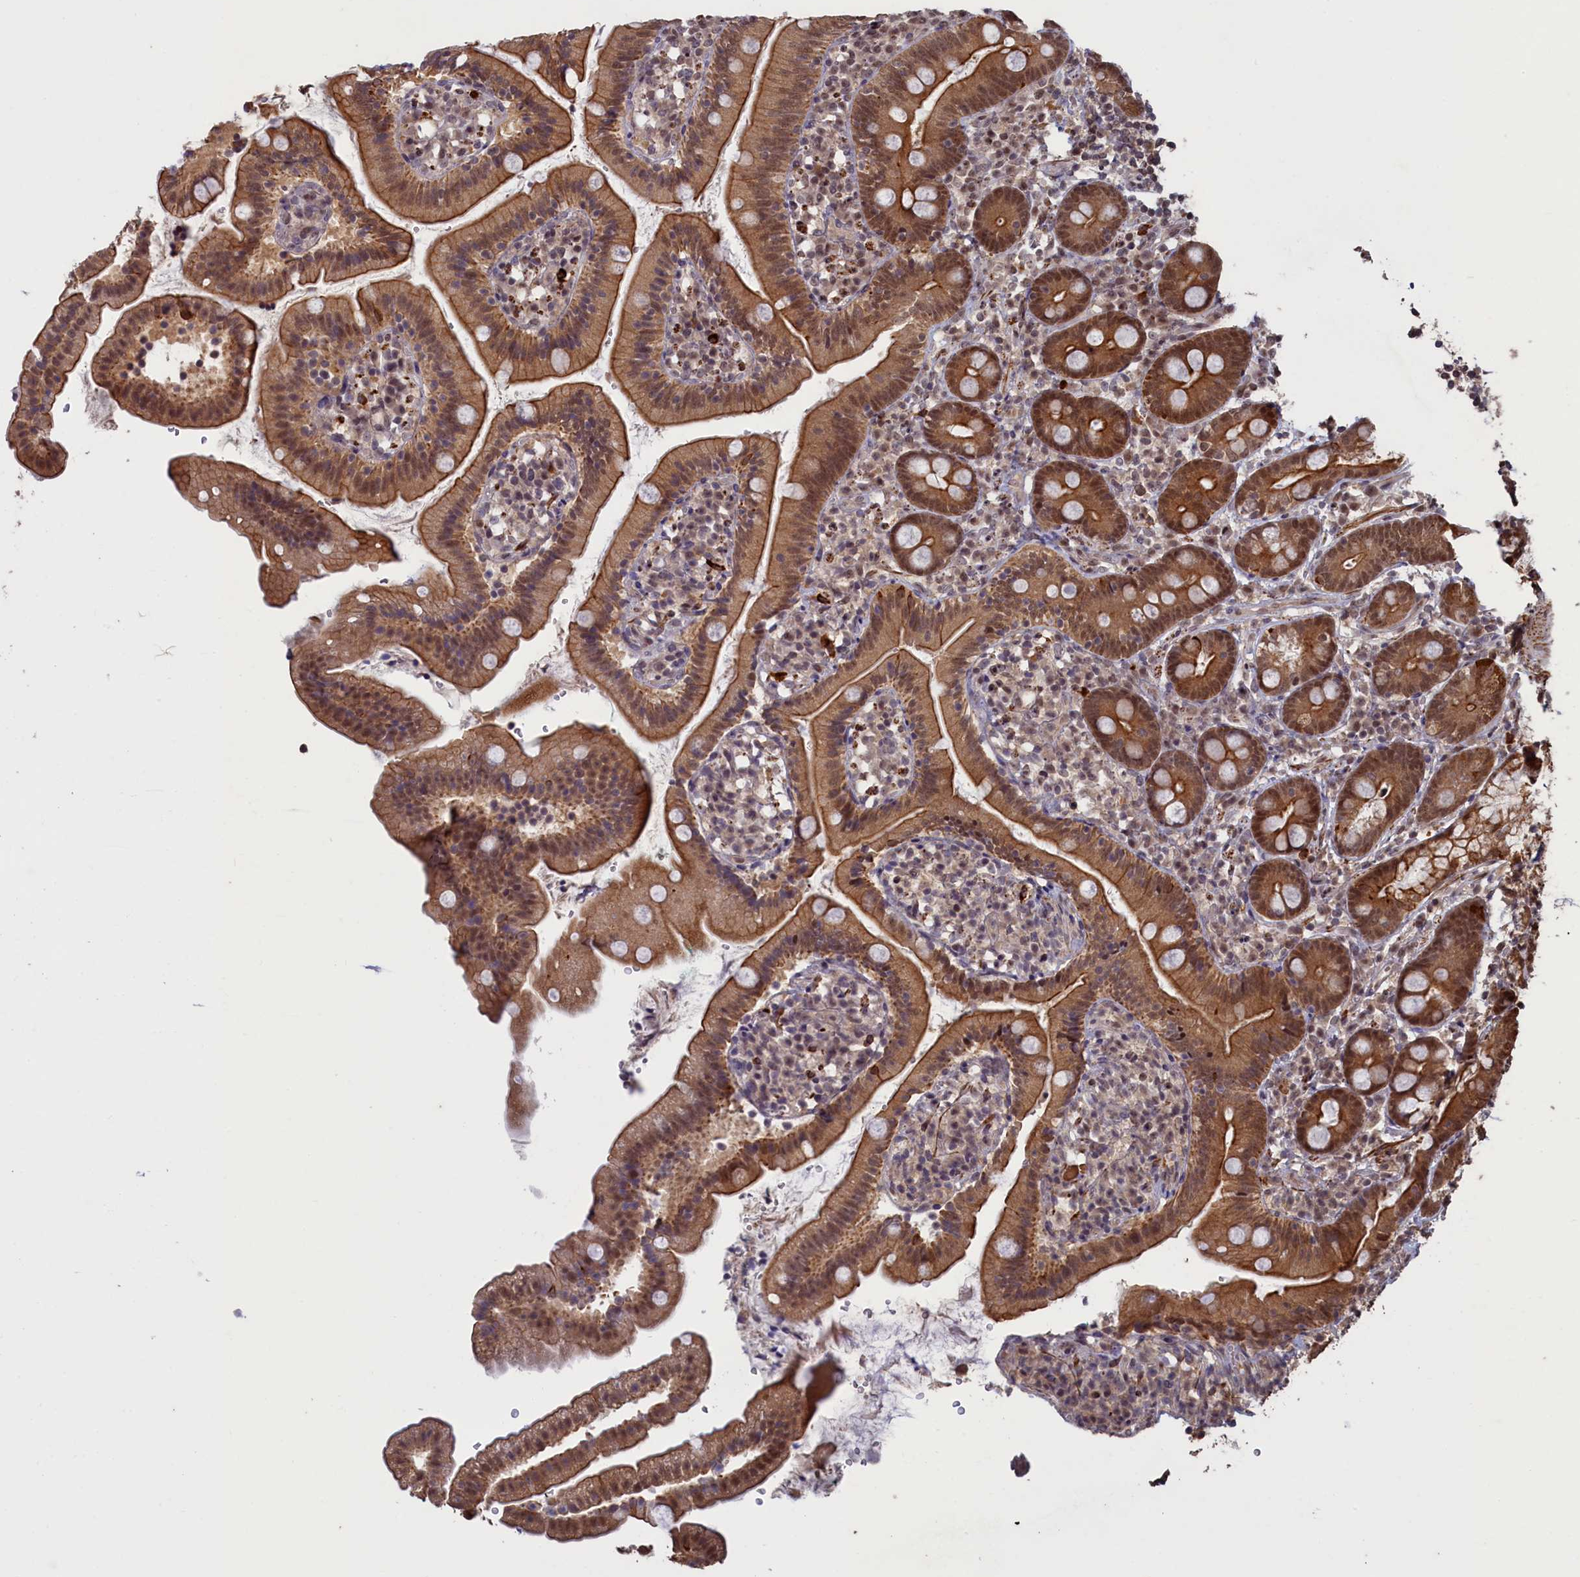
{"staining": {"intensity": "moderate", "quantity": ">75%", "location": "cytoplasmic/membranous,nuclear"}, "tissue": "duodenum", "cell_type": "Glandular cells", "image_type": "normal", "snomed": [{"axis": "morphology", "description": "Normal tissue, NOS"}, {"axis": "topography", "description": "Duodenum"}], "caption": "Protein expression analysis of normal human duodenum reveals moderate cytoplasmic/membranous,nuclear staining in about >75% of glandular cells.", "gene": "NAE1", "patient": {"sex": "female", "age": 67}}